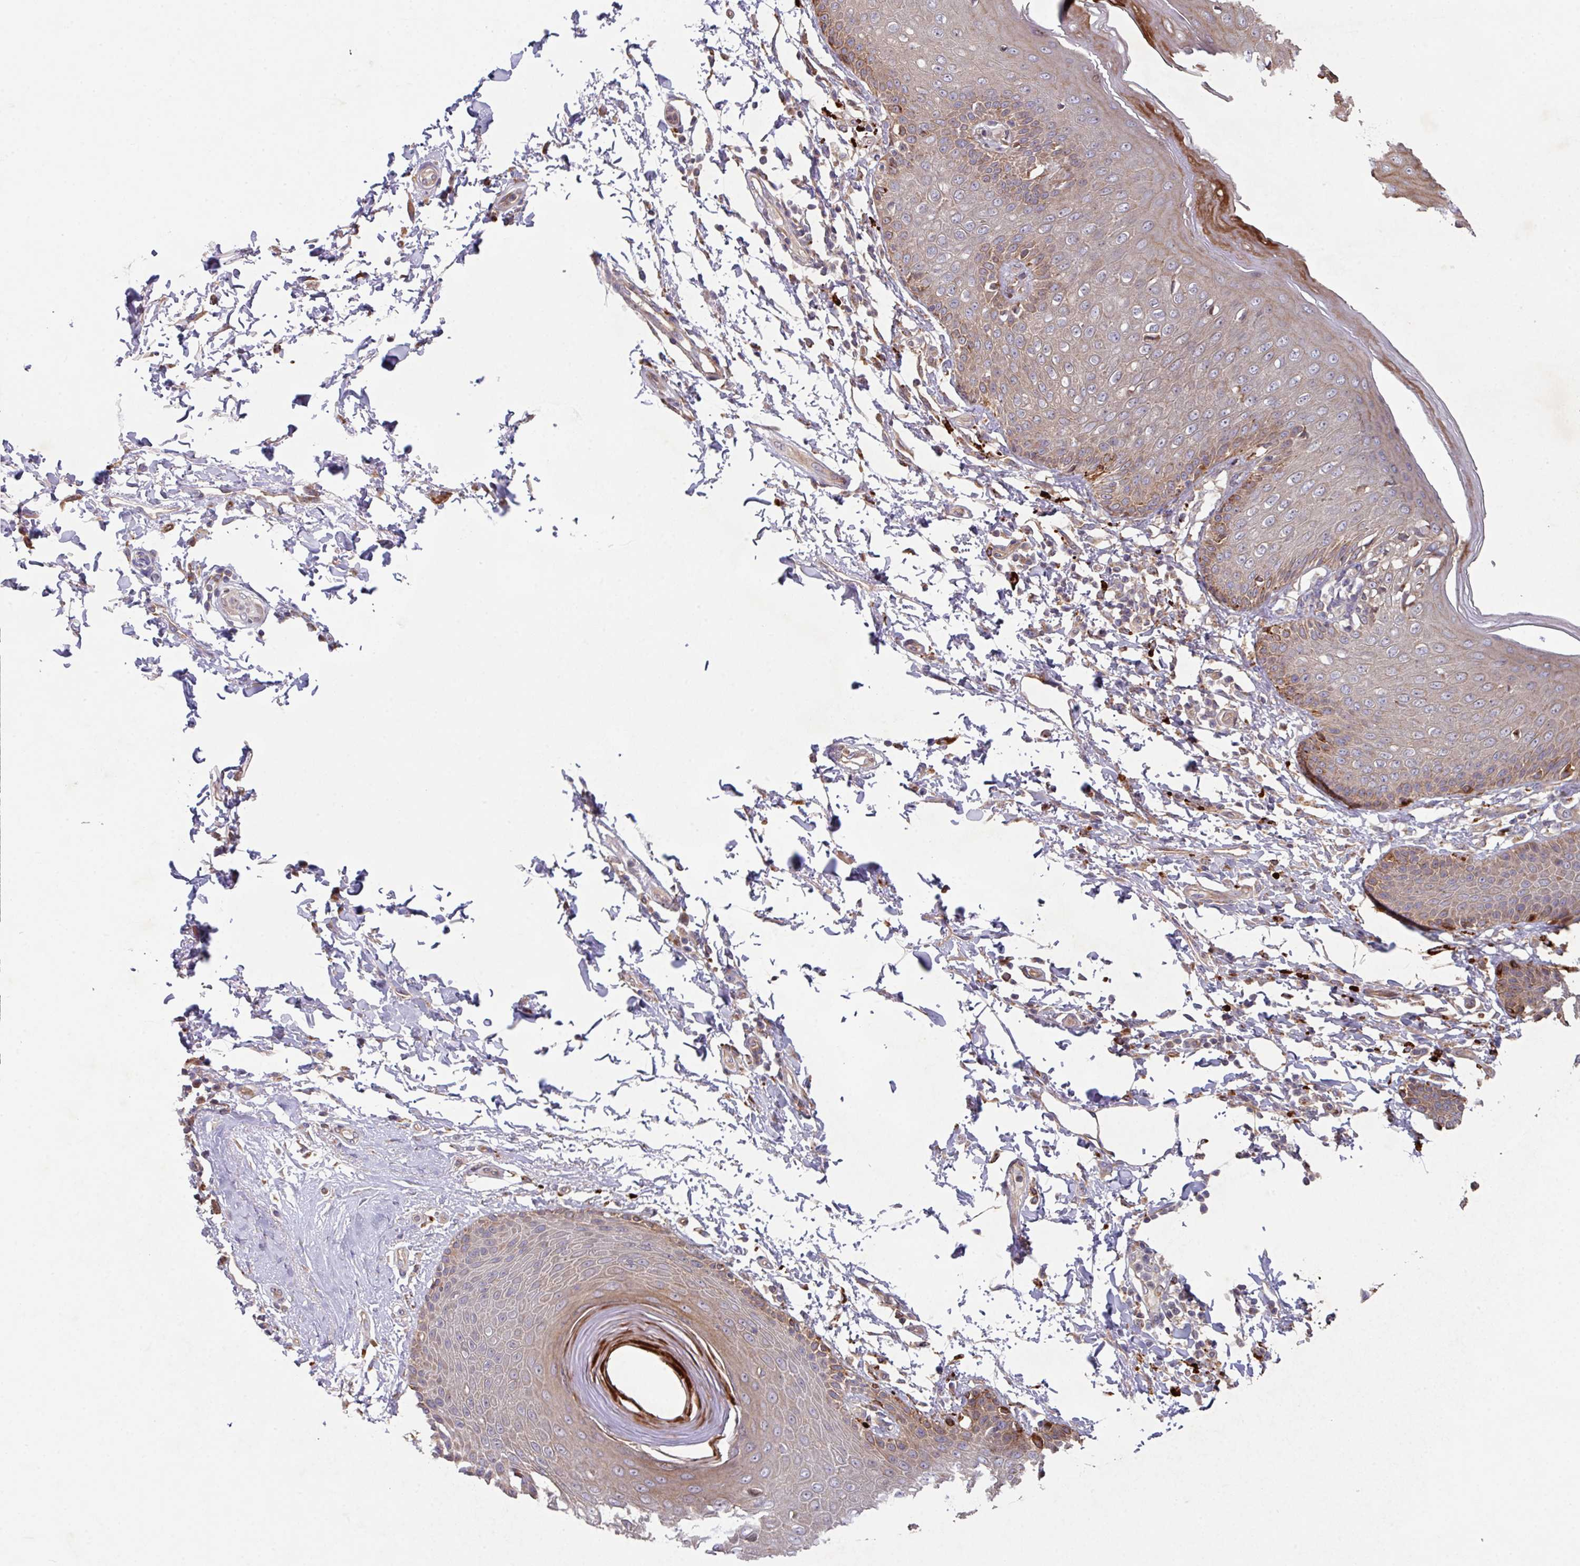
{"staining": {"intensity": "moderate", "quantity": "25%-75%", "location": "cytoplasmic/membranous"}, "tissue": "skin", "cell_type": "Epidermal cells", "image_type": "normal", "snomed": [{"axis": "morphology", "description": "Normal tissue, NOS"}, {"axis": "topography", "description": "Peripheral nerve tissue"}], "caption": "Brown immunohistochemical staining in unremarkable human skin reveals moderate cytoplasmic/membranous staining in about 25%-75% of epidermal cells. The protein of interest is stained brown, and the nuclei are stained in blue (DAB IHC with brightfield microscopy, high magnification).", "gene": "TRIM14", "patient": {"sex": "male", "age": 51}}